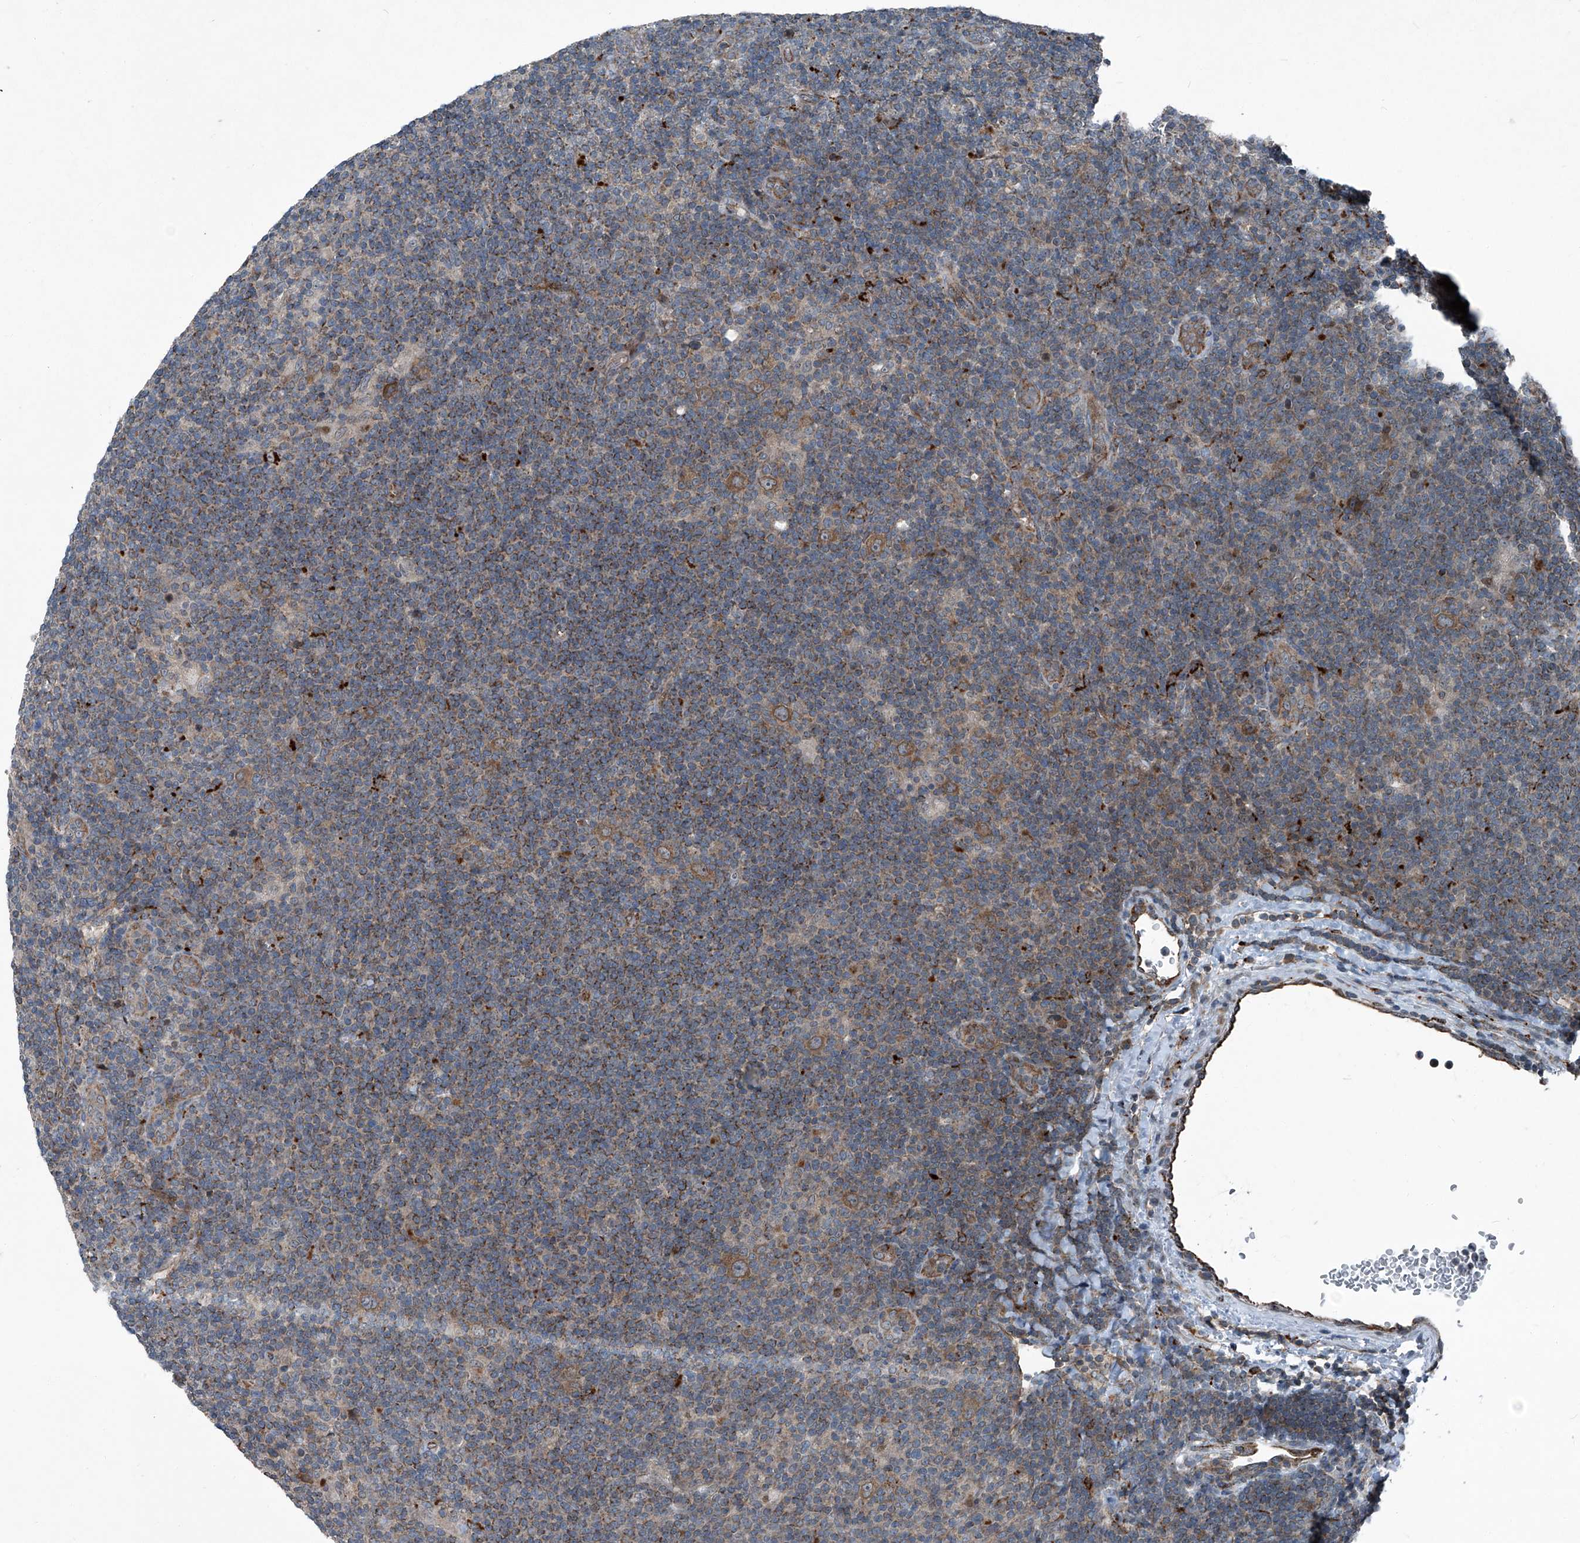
{"staining": {"intensity": "moderate", "quantity": ">75%", "location": "cytoplasmic/membranous"}, "tissue": "lymphoma", "cell_type": "Tumor cells", "image_type": "cancer", "snomed": [{"axis": "morphology", "description": "Hodgkin's disease, NOS"}, {"axis": "topography", "description": "Lymph node"}], "caption": "Approximately >75% of tumor cells in Hodgkin's disease exhibit moderate cytoplasmic/membranous protein positivity as visualized by brown immunohistochemical staining.", "gene": "SENP2", "patient": {"sex": "female", "age": 57}}